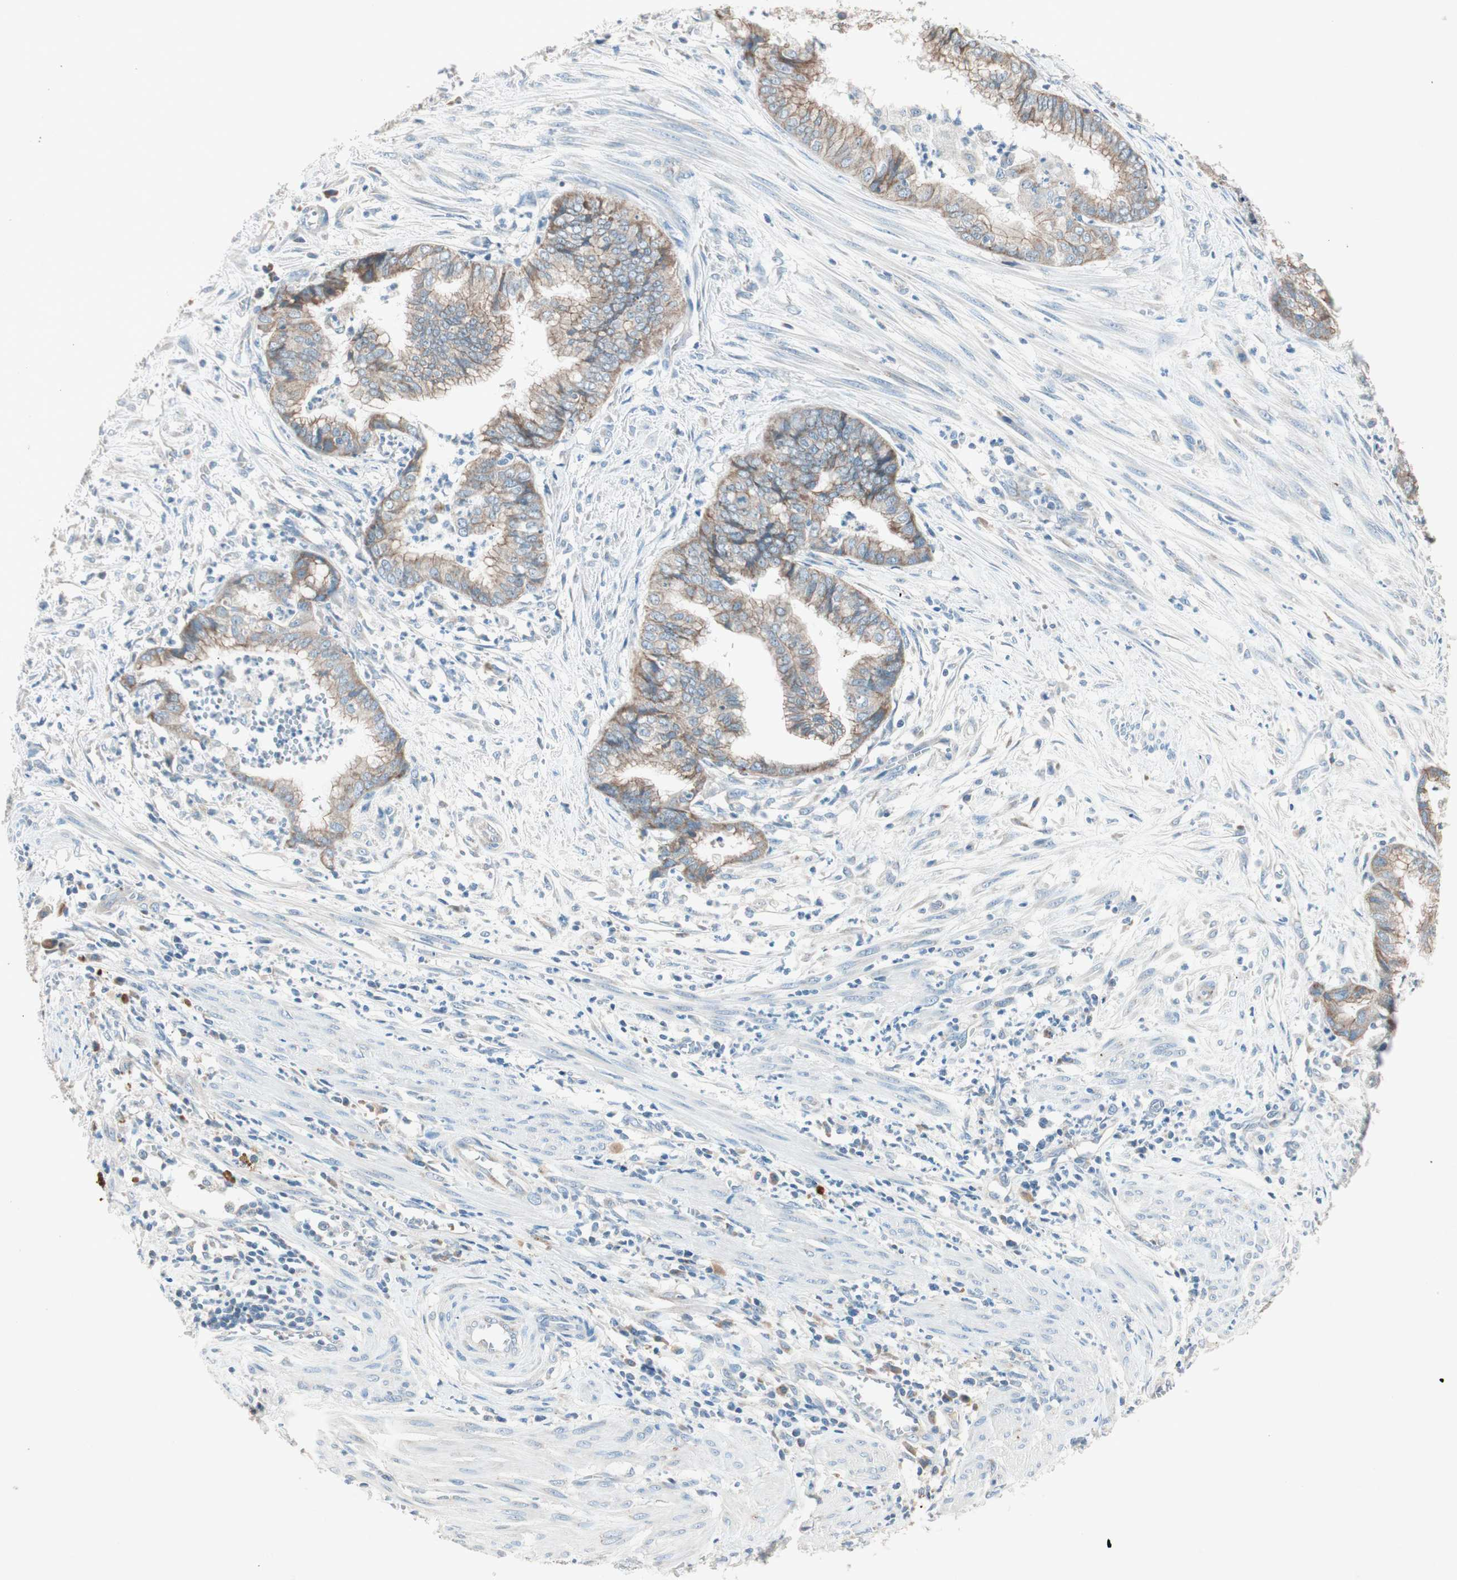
{"staining": {"intensity": "moderate", "quantity": "25%-75%", "location": "cytoplasmic/membranous"}, "tissue": "endometrial cancer", "cell_type": "Tumor cells", "image_type": "cancer", "snomed": [{"axis": "morphology", "description": "Necrosis, NOS"}, {"axis": "morphology", "description": "Adenocarcinoma, NOS"}, {"axis": "topography", "description": "Endometrium"}], "caption": "Brown immunohistochemical staining in human adenocarcinoma (endometrial) displays moderate cytoplasmic/membranous staining in approximately 25%-75% of tumor cells.", "gene": "NKAIN1", "patient": {"sex": "female", "age": 79}}